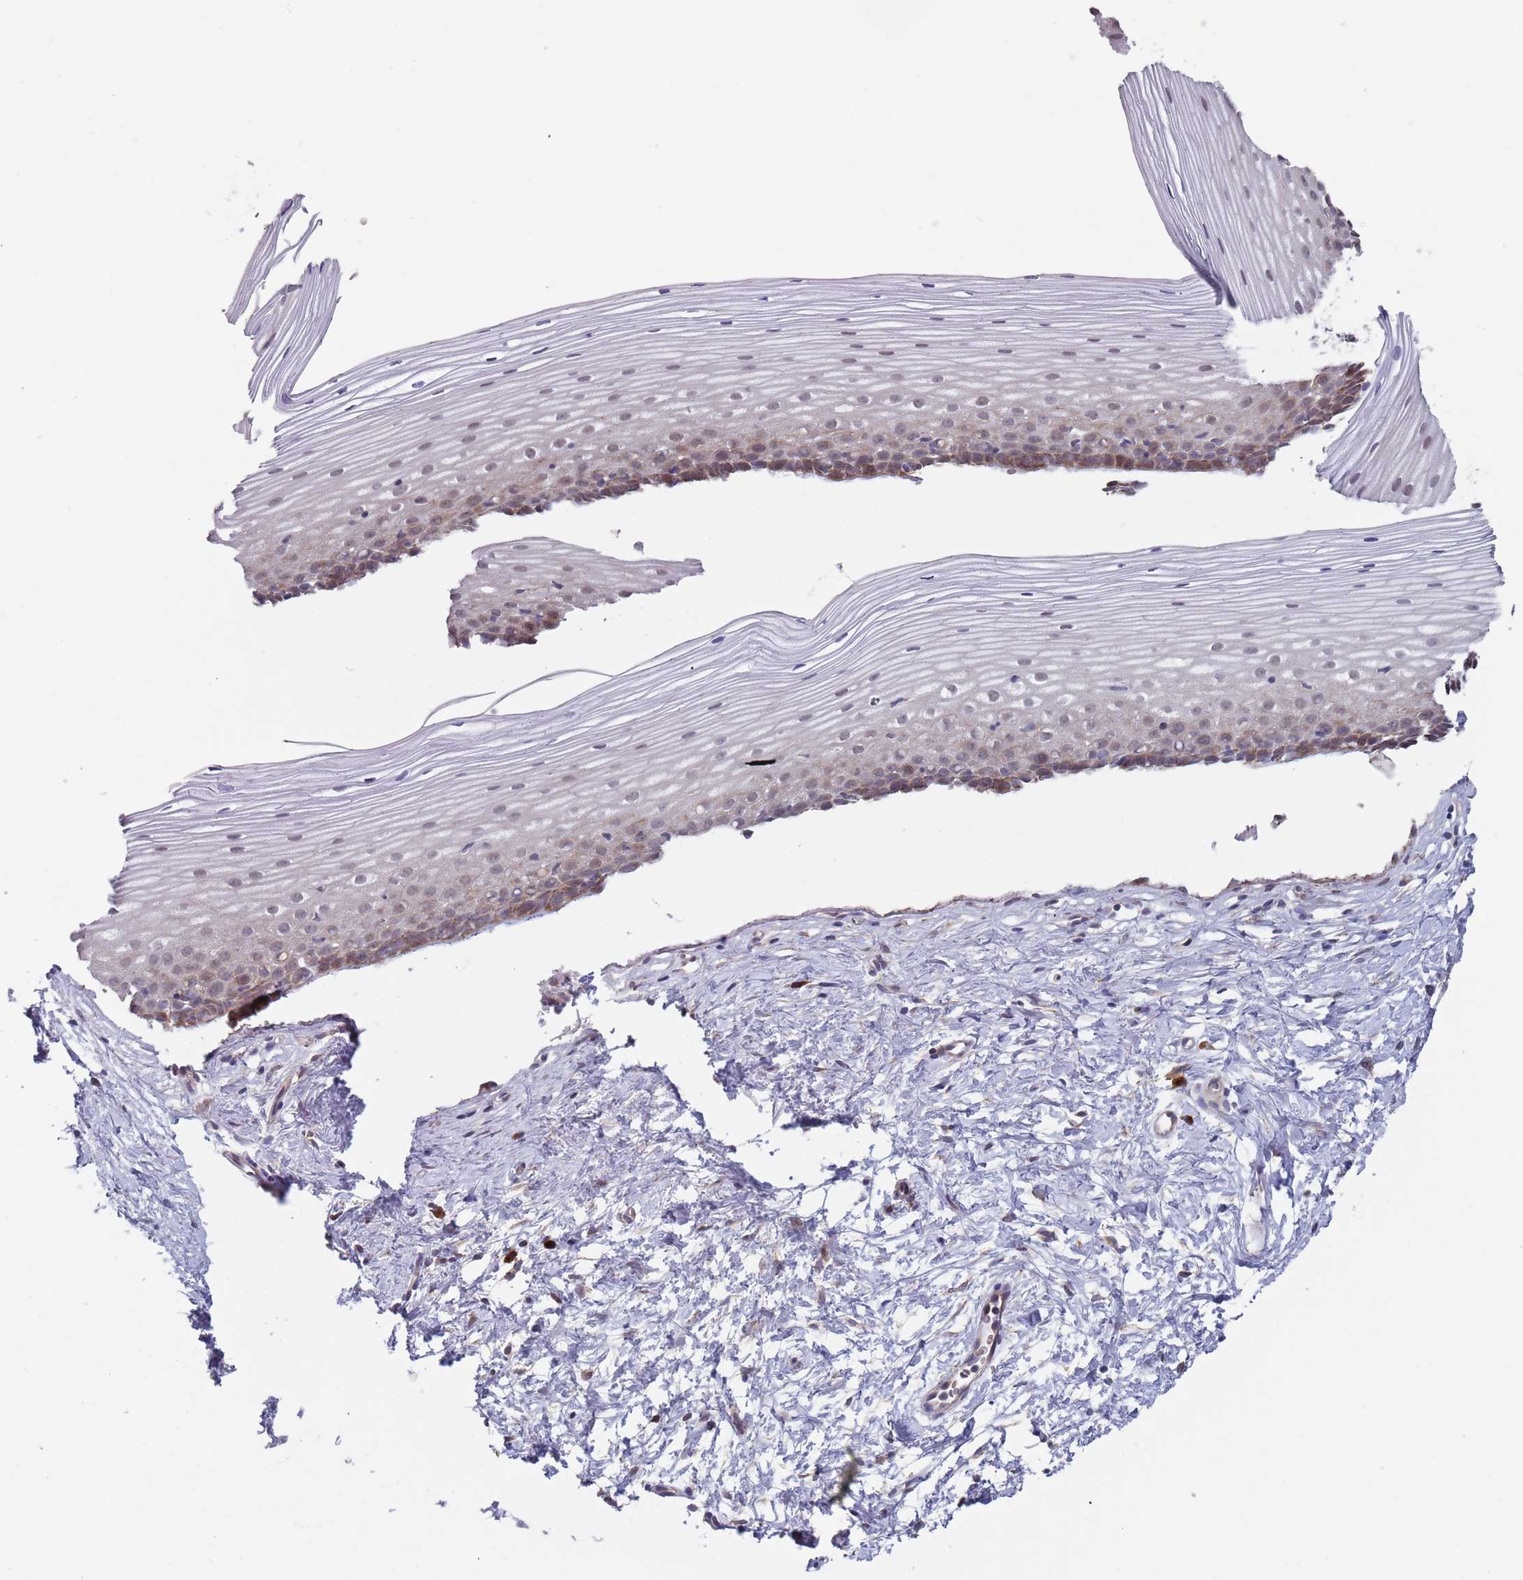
{"staining": {"intensity": "moderate", "quantity": ">75%", "location": "cytoplasmic/membranous"}, "tissue": "cervix", "cell_type": "Glandular cells", "image_type": "normal", "snomed": [{"axis": "morphology", "description": "Normal tissue, NOS"}, {"axis": "topography", "description": "Cervix"}], "caption": "IHC of benign human cervix shows medium levels of moderate cytoplasmic/membranous expression in approximately >75% of glandular cells.", "gene": "ZNF140", "patient": {"sex": "female", "age": 40}}